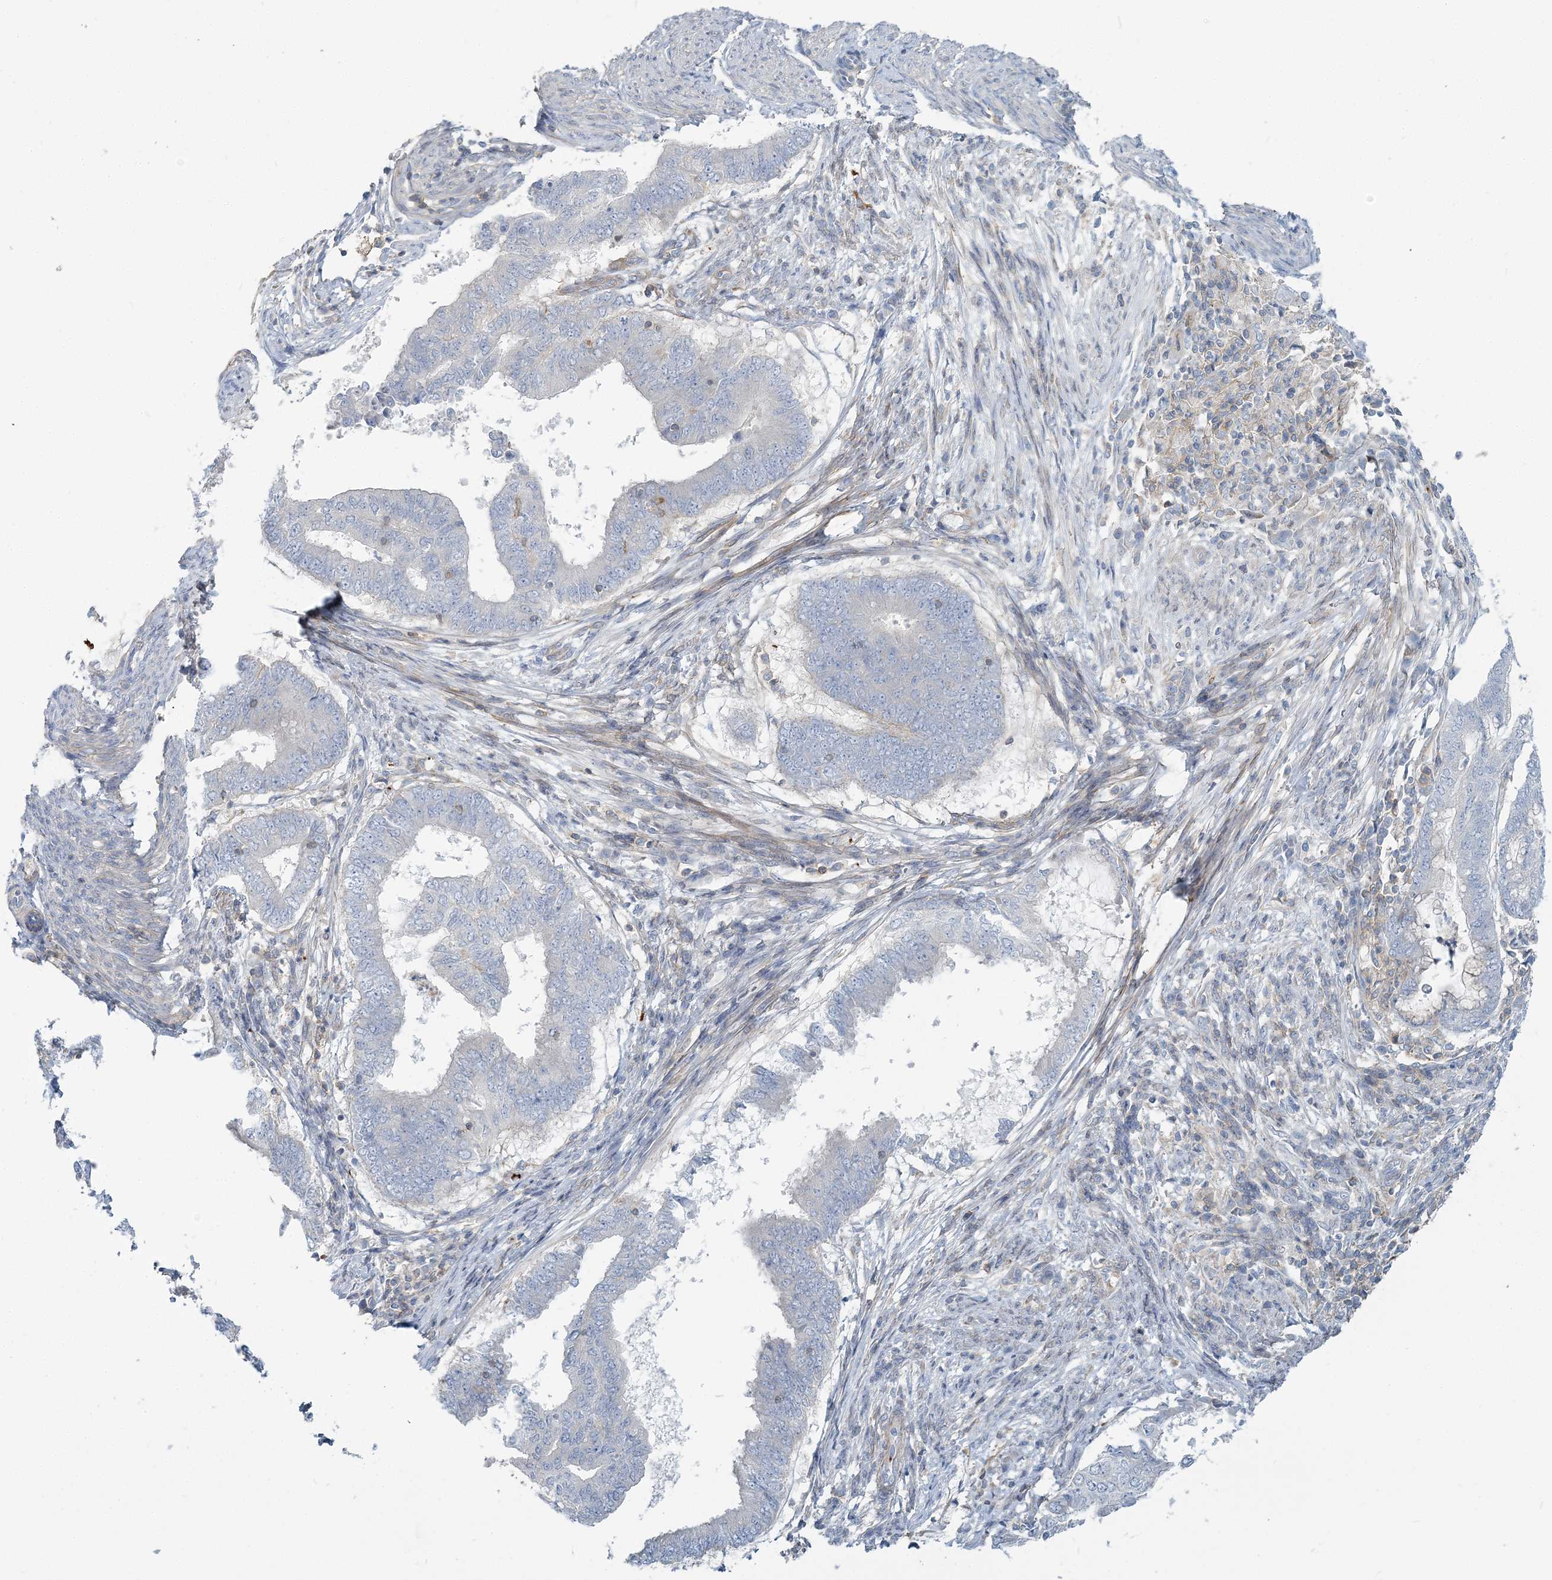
{"staining": {"intensity": "negative", "quantity": "none", "location": "none"}, "tissue": "endometrial cancer", "cell_type": "Tumor cells", "image_type": "cancer", "snomed": [{"axis": "morphology", "description": "Polyp, NOS"}, {"axis": "morphology", "description": "Adenocarcinoma, NOS"}, {"axis": "morphology", "description": "Adenoma, NOS"}, {"axis": "topography", "description": "Endometrium"}], "caption": "The histopathology image displays no staining of tumor cells in adenocarcinoma (endometrial).", "gene": "CUEDC2", "patient": {"sex": "female", "age": 79}}